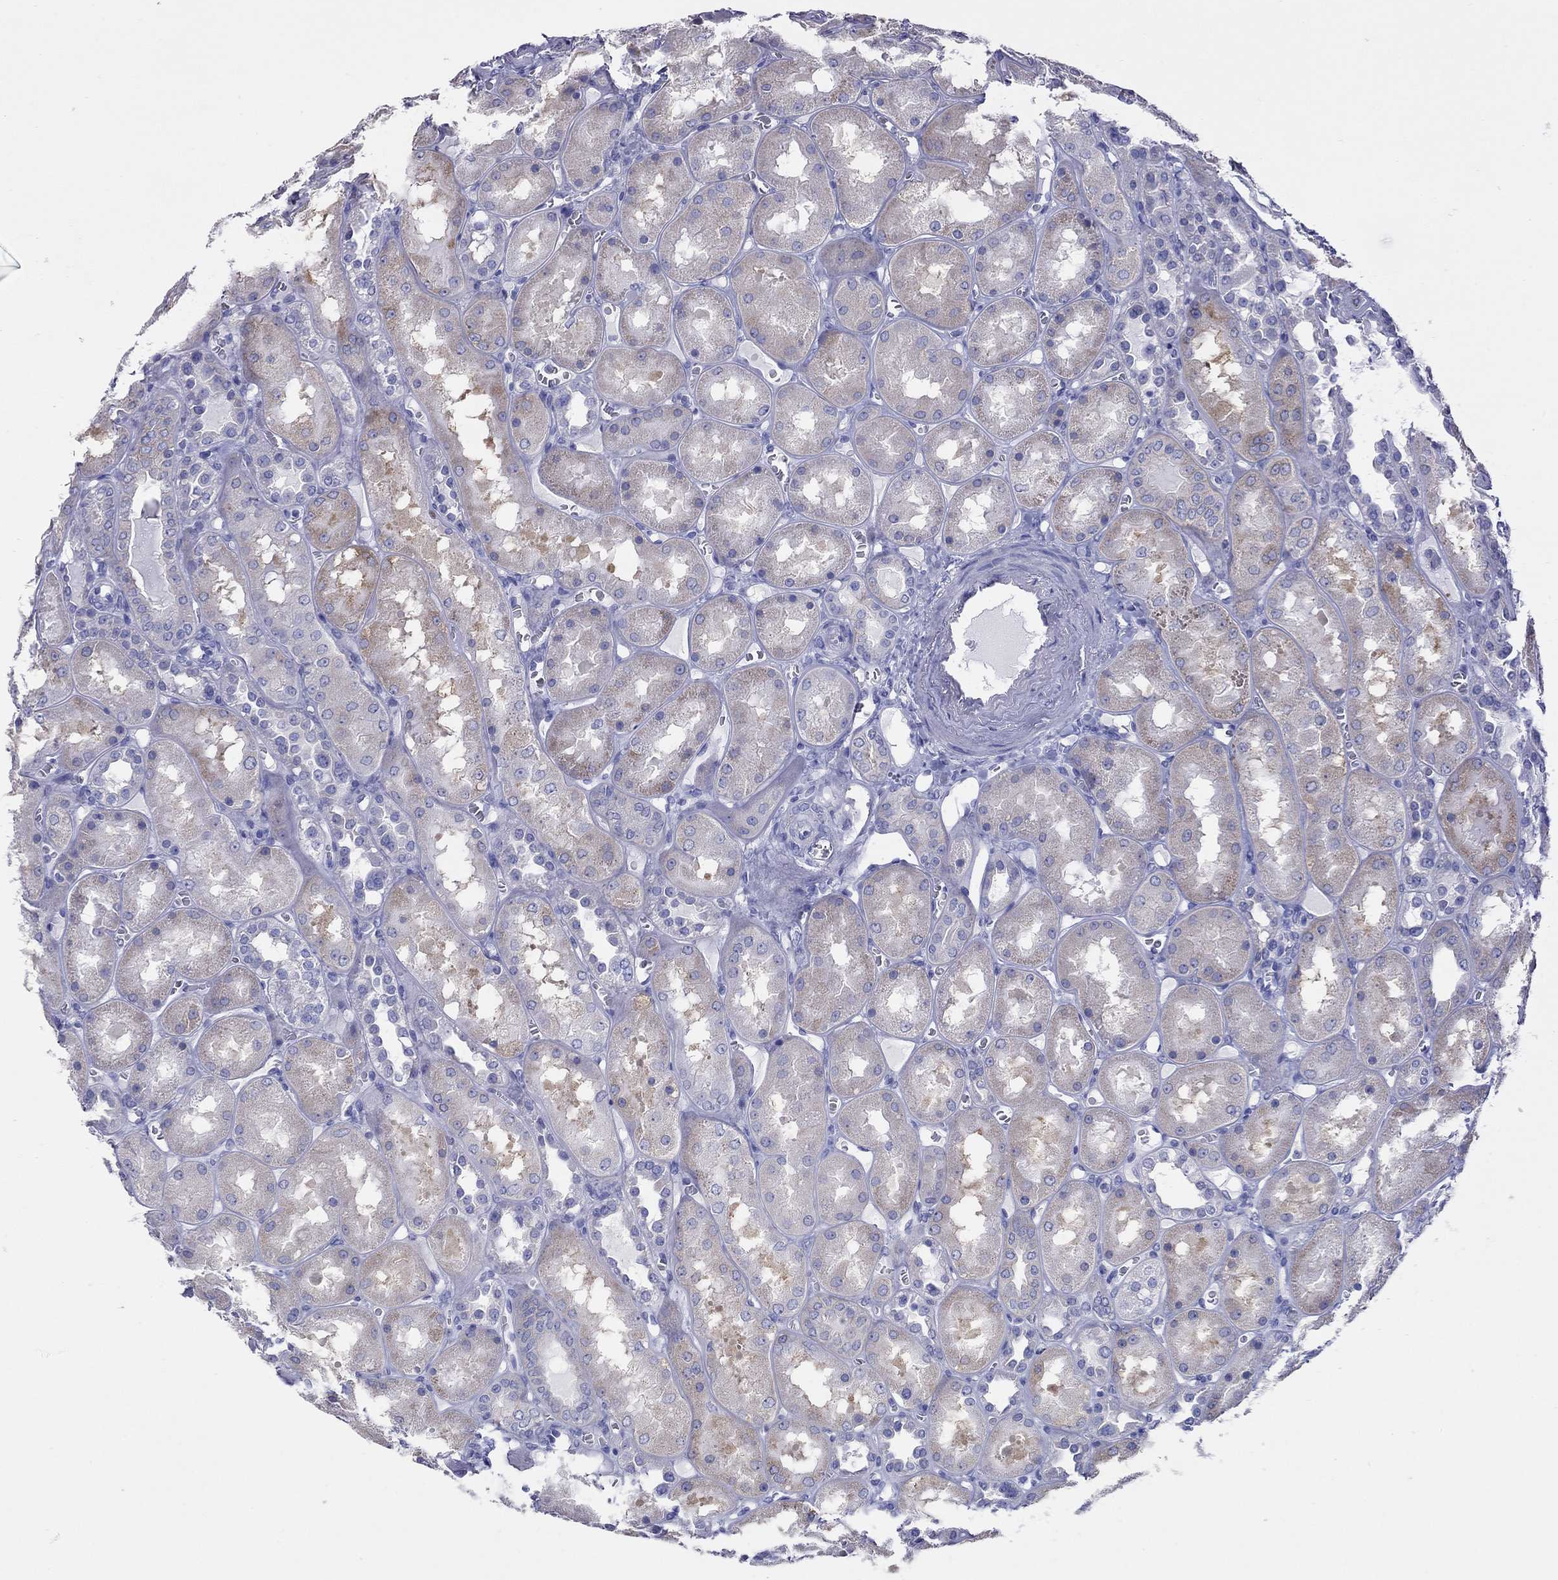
{"staining": {"intensity": "negative", "quantity": "none", "location": "none"}, "tissue": "kidney", "cell_type": "Cells in glomeruli", "image_type": "normal", "snomed": [{"axis": "morphology", "description": "Normal tissue, NOS"}, {"axis": "topography", "description": "Kidney"}], "caption": "Kidney was stained to show a protein in brown. There is no significant staining in cells in glomeruli. Brightfield microscopy of immunohistochemistry (IHC) stained with DAB (brown) and hematoxylin (blue), captured at high magnification.", "gene": "ALOX15B", "patient": {"sex": "male", "age": 73}}